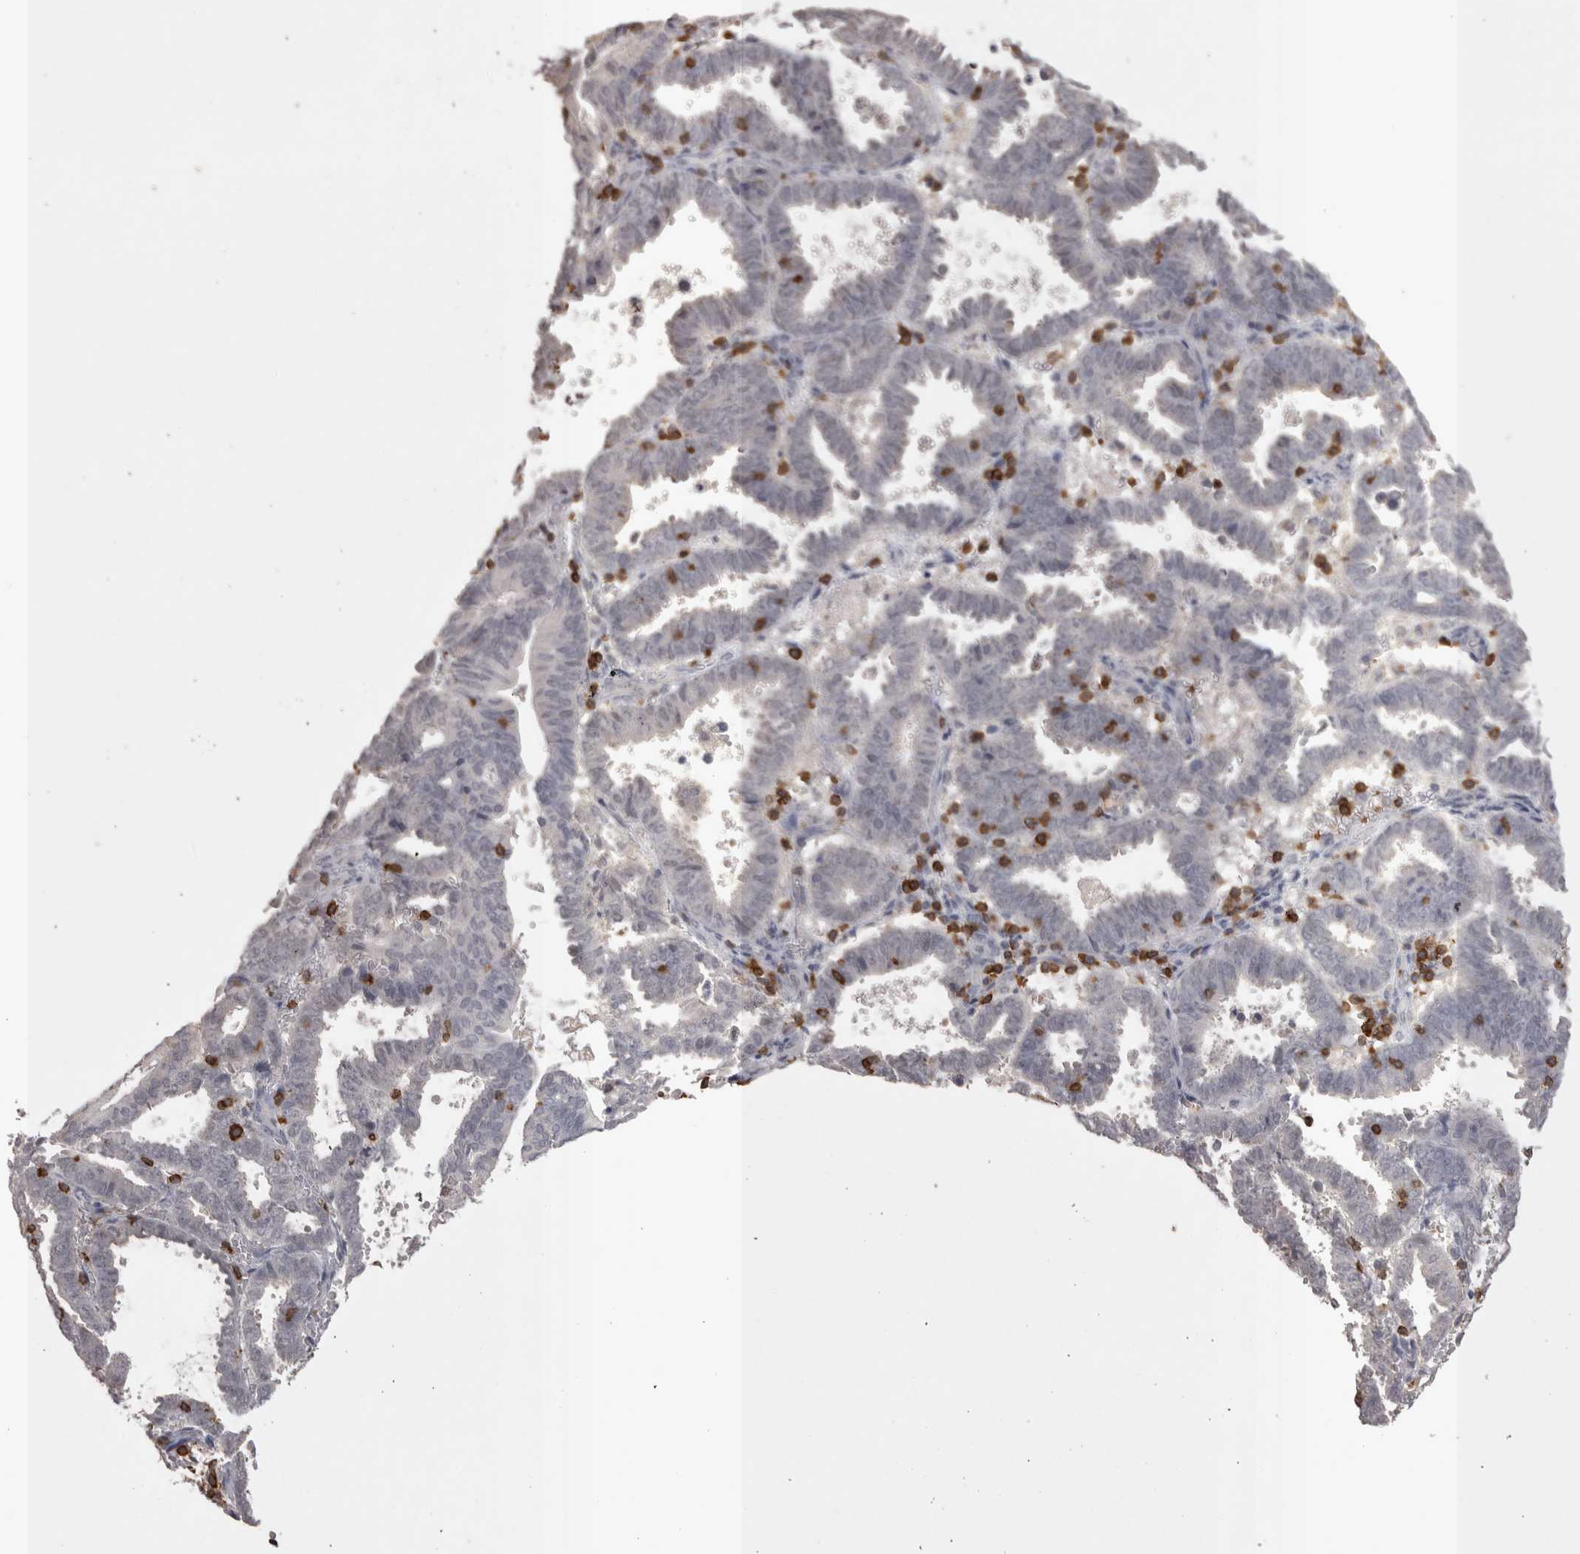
{"staining": {"intensity": "negative", "quantity": "none", "location": "none"}, "tissue": "endometrial cancer", "cell_type": "Tumor cells", "image_type": "cancer", "snomed": [{"axis": "morphology", "description": "Adenocarcinoma, NOS"}, {"axis": "topography", "description": "Uterus"}], "caption": "Endometrial adenocarcinoma stained for a protein using immunohistochemistry exhibits no positivity tumor cells.", "gene": "SKAP1", "patient": {"sex": "female", "age": 83}}